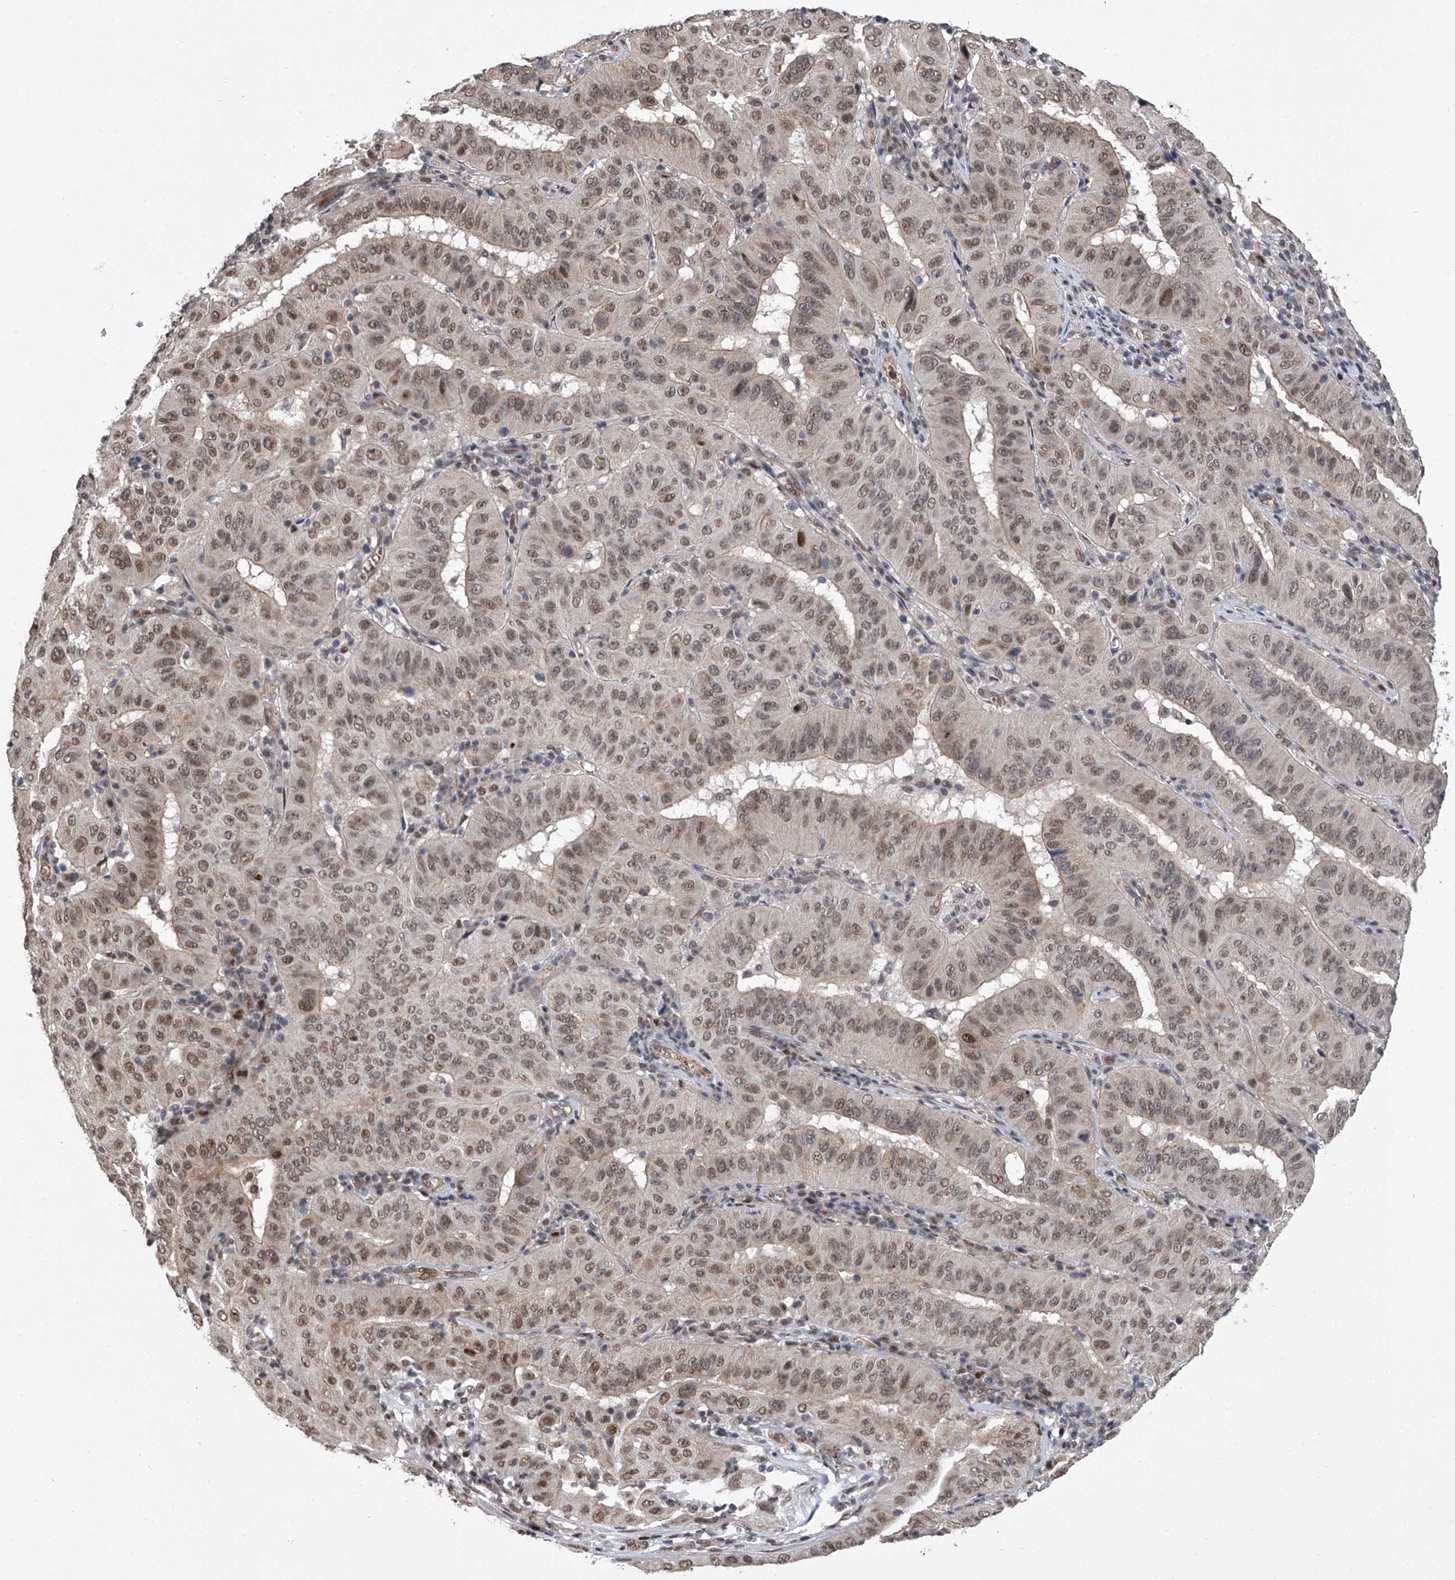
{"staining": {"intensity": "weak", "quantity": "25%-75%", "location": "nuclear"}, "tissue": "pancreatic cancer", "cell_type": "Tumor cells", "image_type": "cancer", "snomed": [{"axis": "morphology", "description": "Adenocarcinoma, NOS"}, {"axis": "topography", "description": "Pancreas"}], "caption": "Immunohistochemical staining of pancreatic cancer (adenocarcinoma) reveals low levels of weak nuclear protein staining in about 25%-75% of tumor cells.", "gene": "ZNF426", "patient": {"sex": "male", "age": 63}}